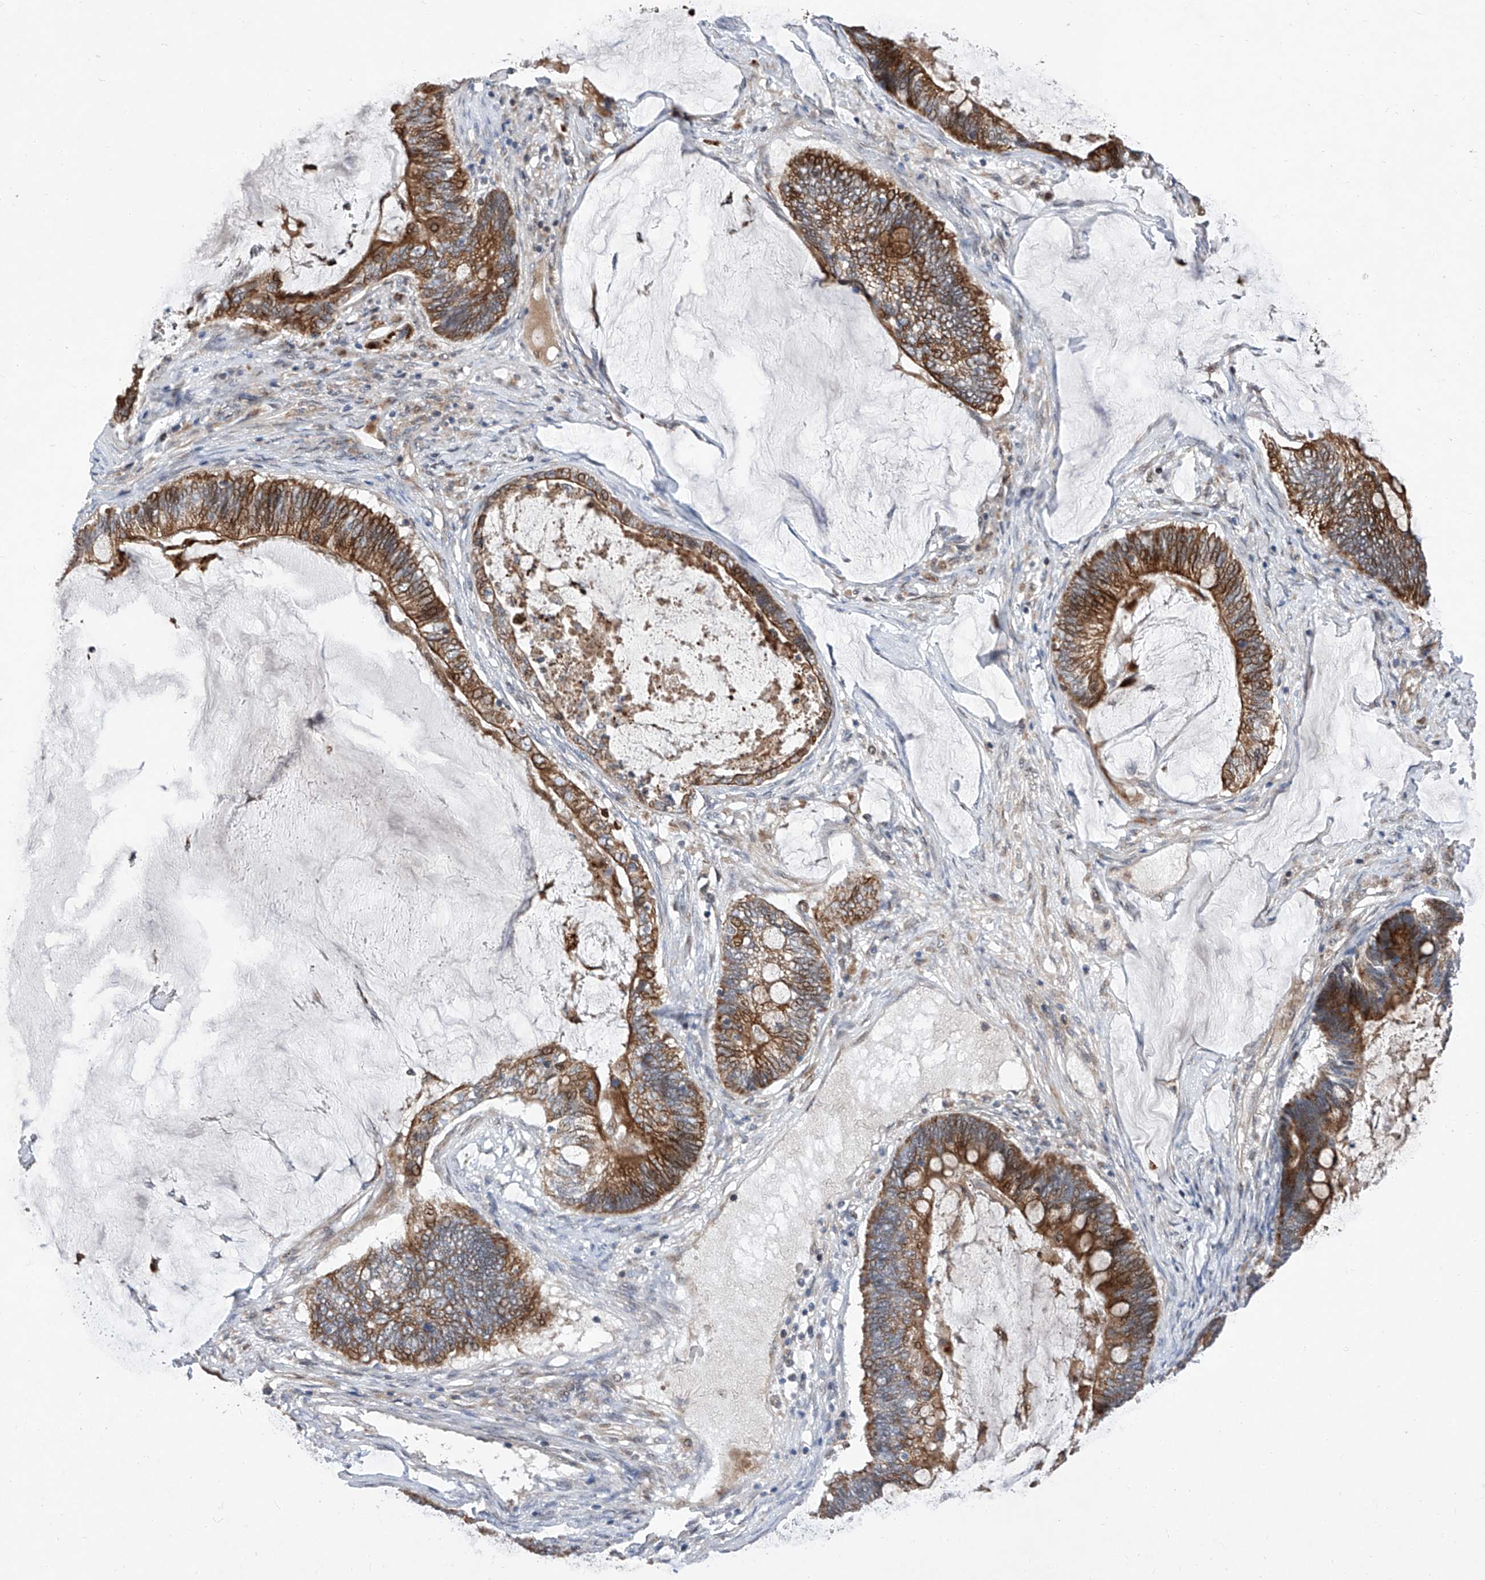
{"staining": {"intensity": "strong", "quantity": ">75%", "location": "cytoplasmic/membranous"}, "tissue": "ovarian cancer", "cell_type": "Tumor cells", "image_type": "cancer", "snomed": [{"axis": "morphology", "description": "Cystadenocarcinoma, mucinous, NOS"}, {"axis": "topography", "description": "Ovary"}], "caption": "An image showing strong cytoplasmic/membranous staining in about >75% of tumor cells in mucinous cystadenocarcinoma (ovarian), as visualized by brown immunohistochemical staining.", "gene": "FARP2", "patient": {"sex": "female", "age": 61}}